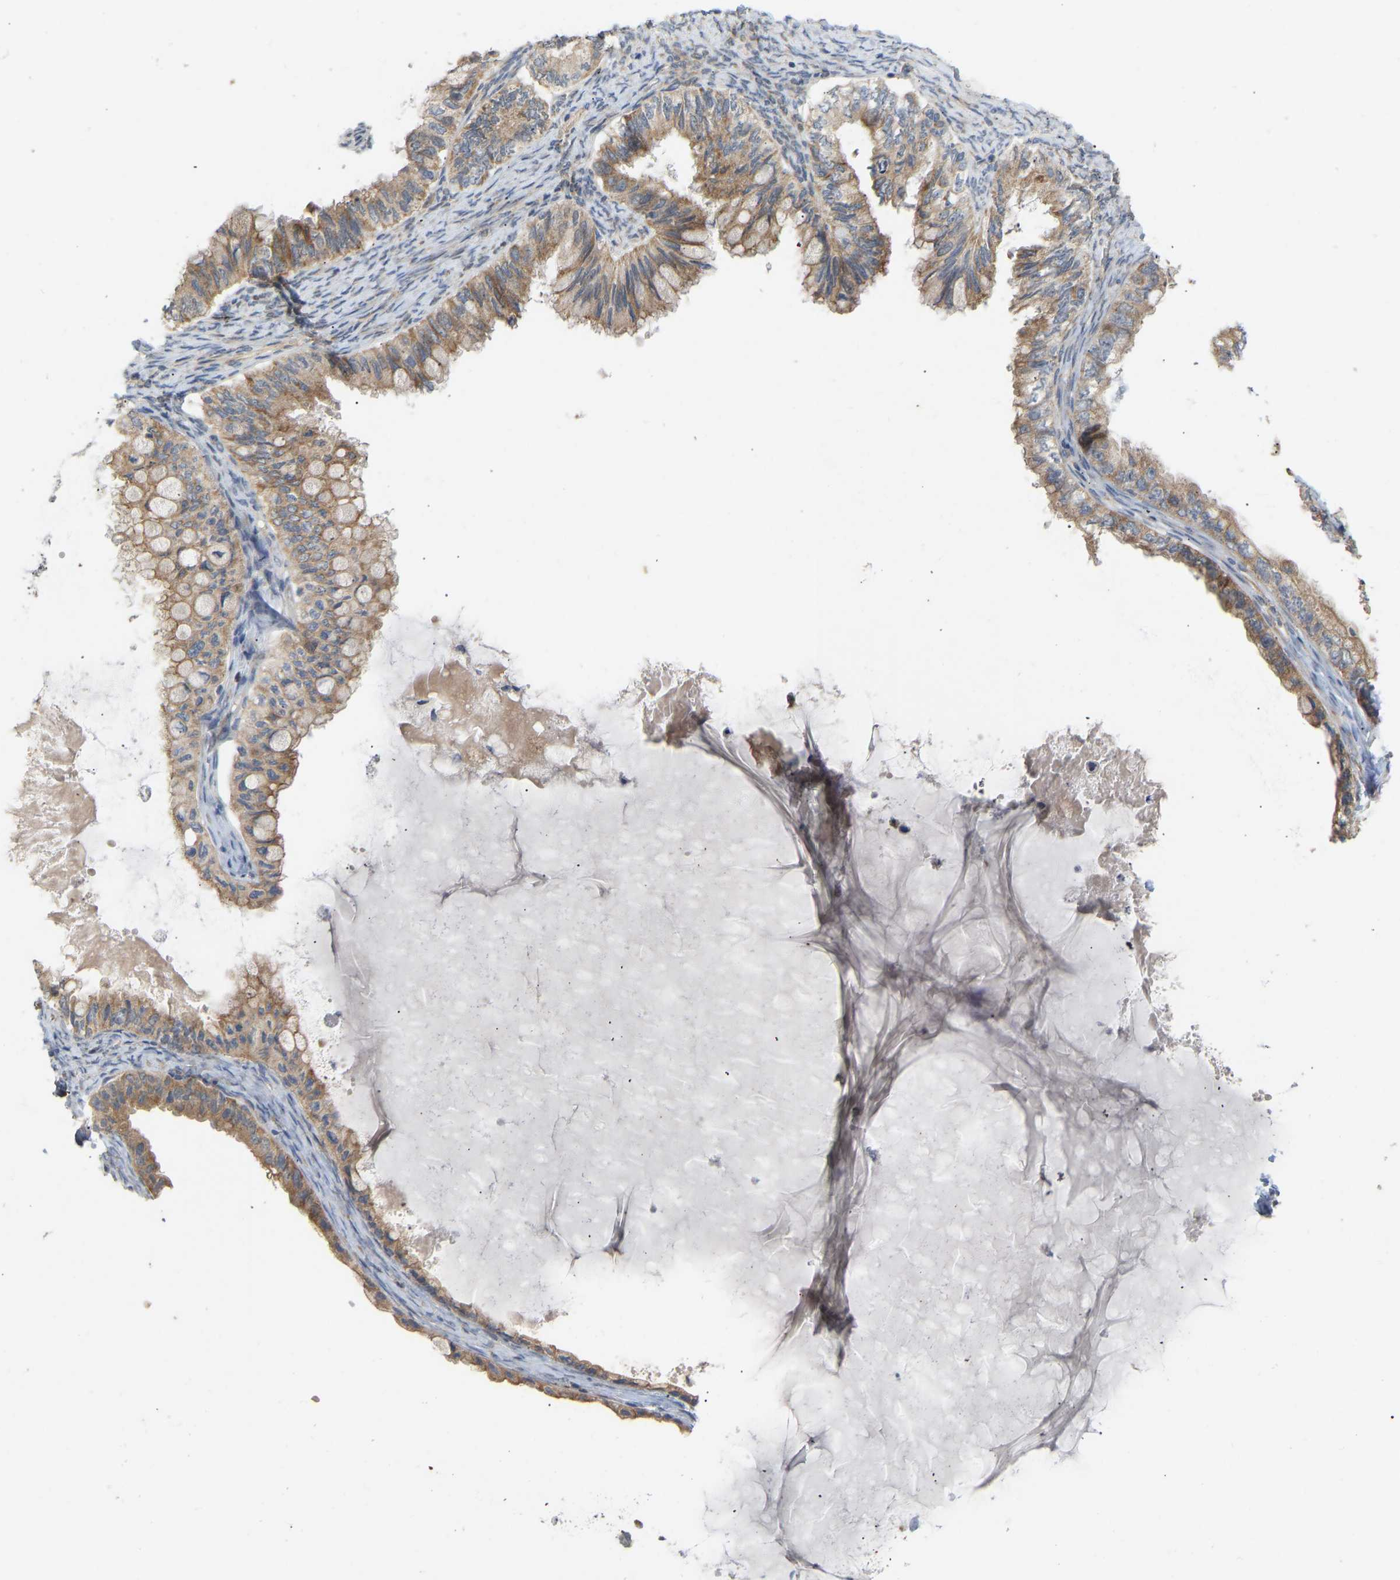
{"staining": {"intensity": "weak", "quantity": ">75%", "location": "cytoplasmic/membranous"}, "tissue": "ovarian cancer", "cell_type": "Tumor cells", "image_type": "cancer", "snomed": [{"axis": "morphology", "description": "Cystadenocarcinoma, mucinous, NOS"}, {"axis": "topography", "description": "Ovary"}], "caption": "Immunohistochemistry (IHC) staining of mucinous cystadenocarcinoma (ovarian), which exhibits low levels of weak cytoplasmic/membranous staining in approximately >75% of tumor cells indicating weak cytoplasmic/membranous protein expression. The staining was performed using DAB (3,3'-diaminobenzidine) (brown) for protein detection and nuclei were counterstained in hematoxylin (blue).", "gene": "HACD2", "patient": {"sex": "female", "age": 80}}